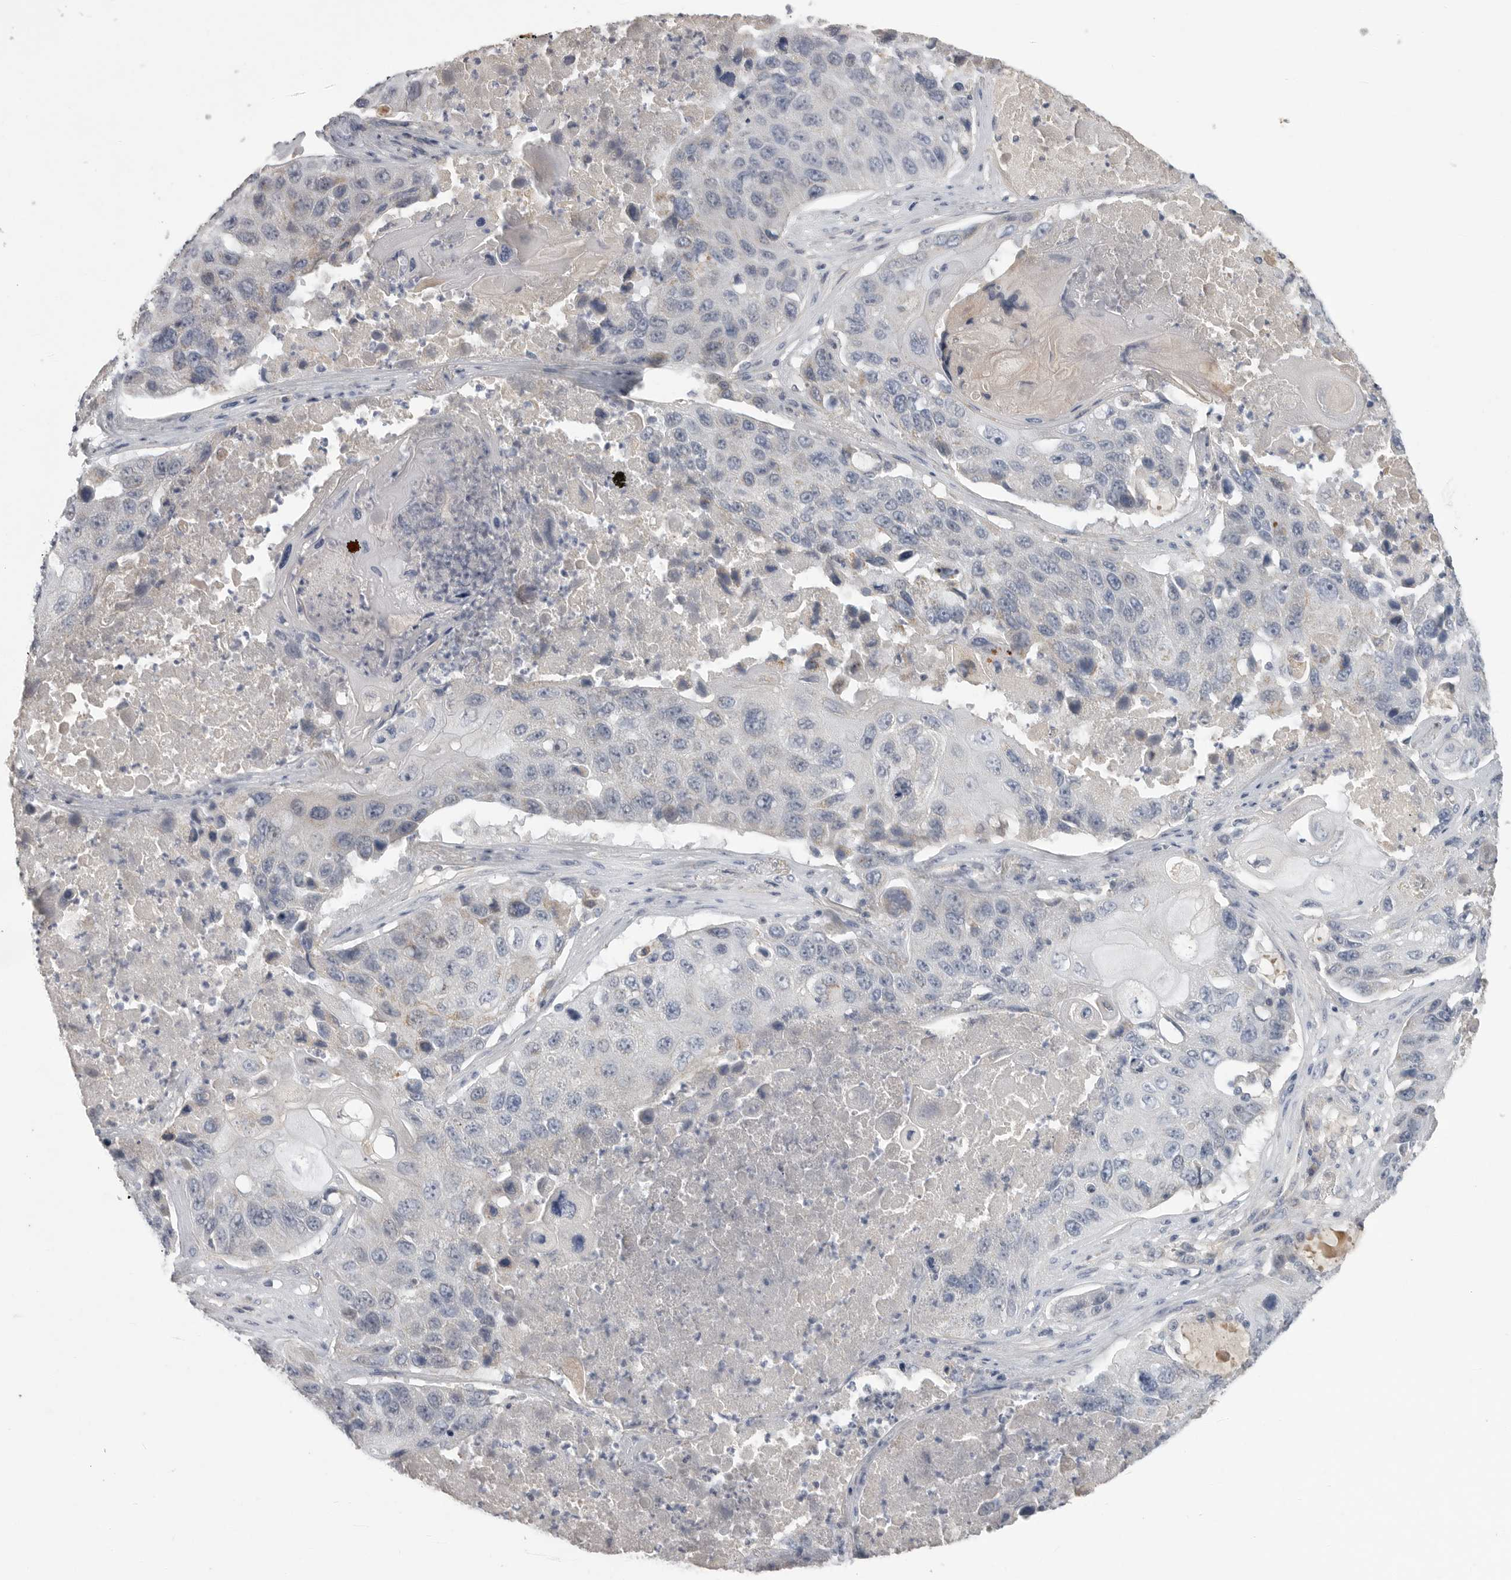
{"staining": {"intensity": "negative", "quantity": "none", "location": "none"}, "tissue": "lung cancer", "cell_type": "Tumor cells", "image_type": "cancer", "snomed": [{"axis": "morphology", "description": "Squamous cell carcinoma, NOS"}, {"axis": "topography", "description": "Lung"}], "caption": "DAB immunohistochemical staining of human lung cancer (squamous cell carcinoma) reveals no significant positivity in tumor cells.", "gene": "SDC3", "patient": {"sex": "male", "age": 61}}